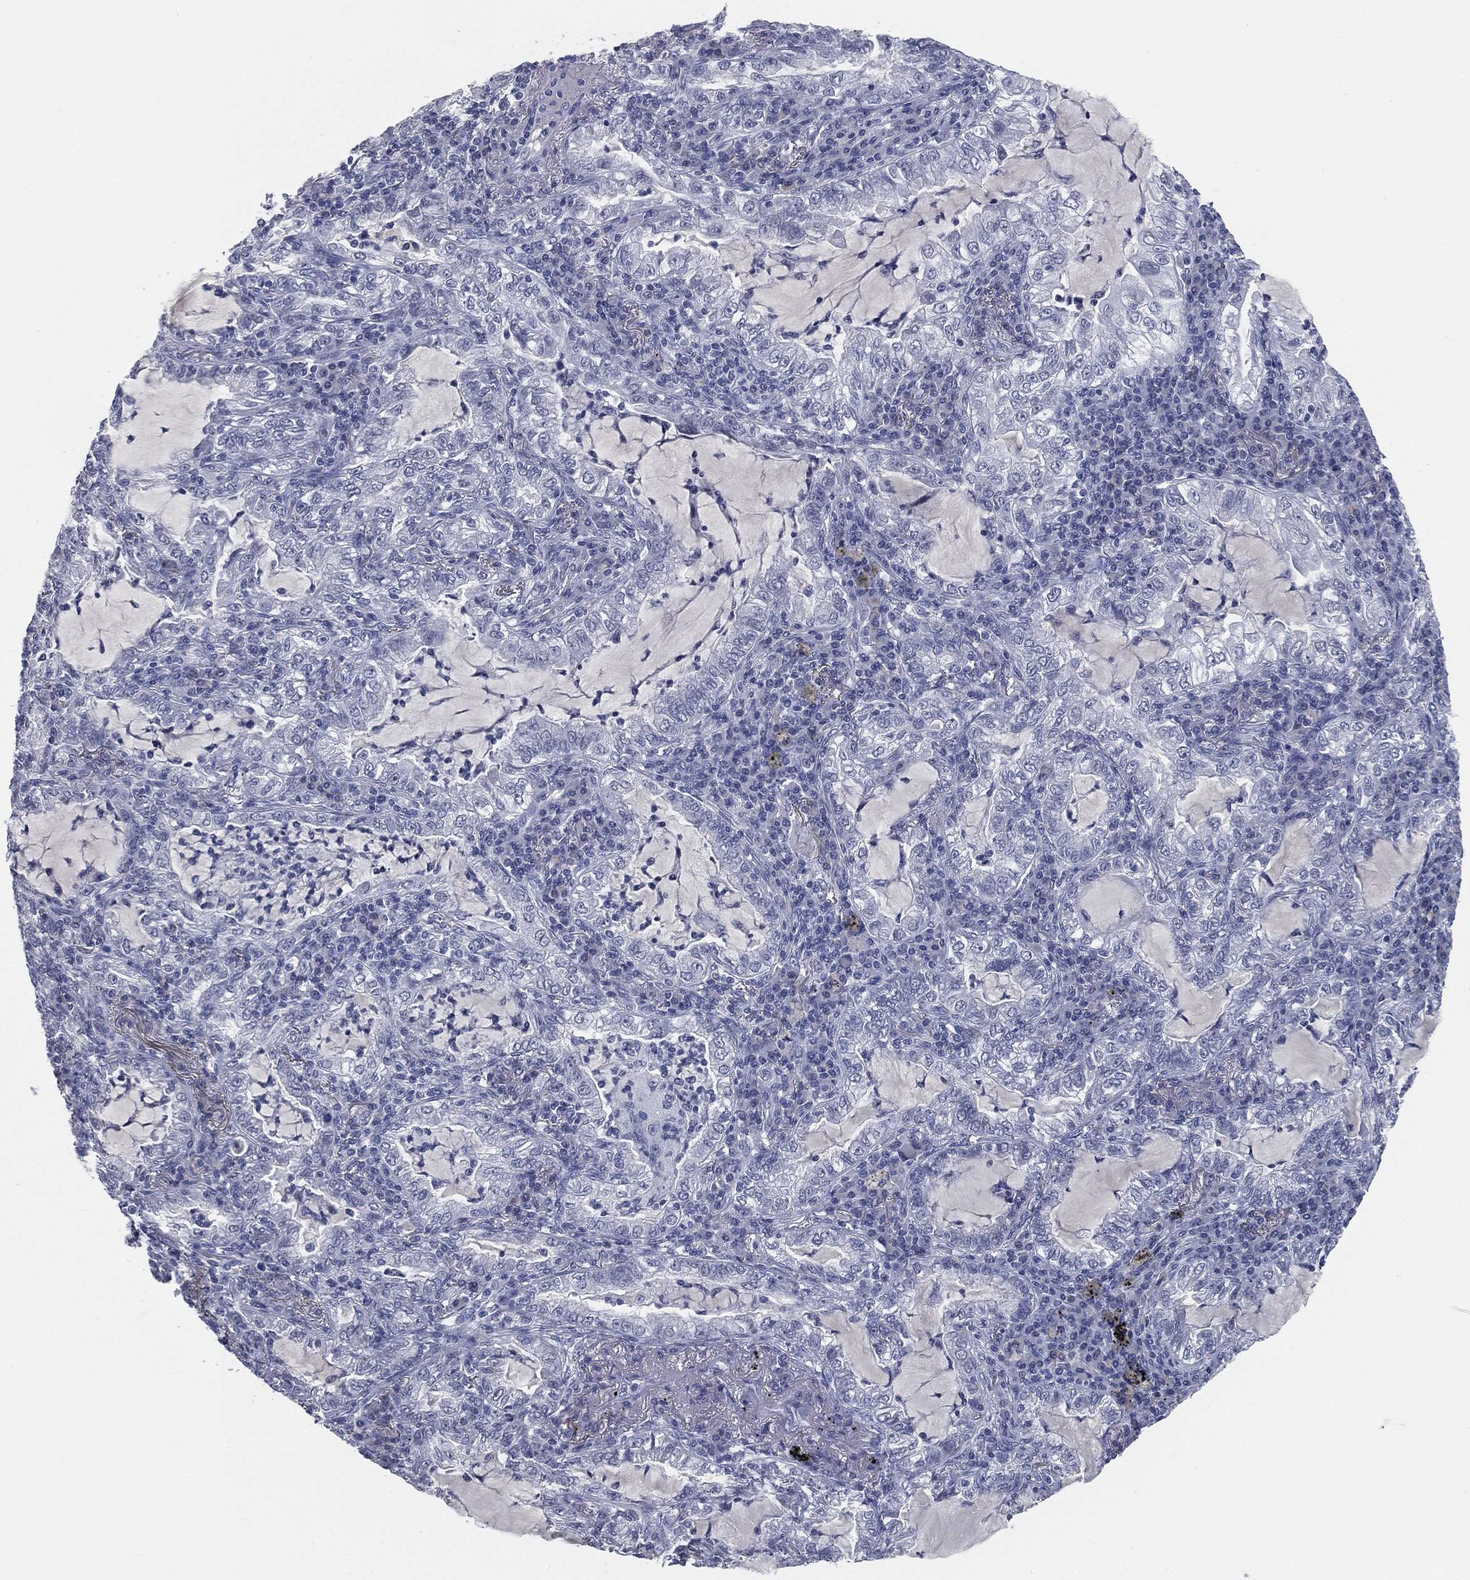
{"staining": {"intensity": "negative", "quantity": "none", "location": "none"}, "tissue": "lung cancer", "cell_type": "Tumor cells", "image_type": "cancer", "snomed": [{"axis": "morphology", "description": "Adenocarcinoma, NOS"}, {"axis": "topography", "description": "Lung"}], "caption": "Tumor cells show no significant positivity in lung cancer (adenocarcinoma).", "gene": "PRAME", "patient": {"sex": "female", "age": 73}}